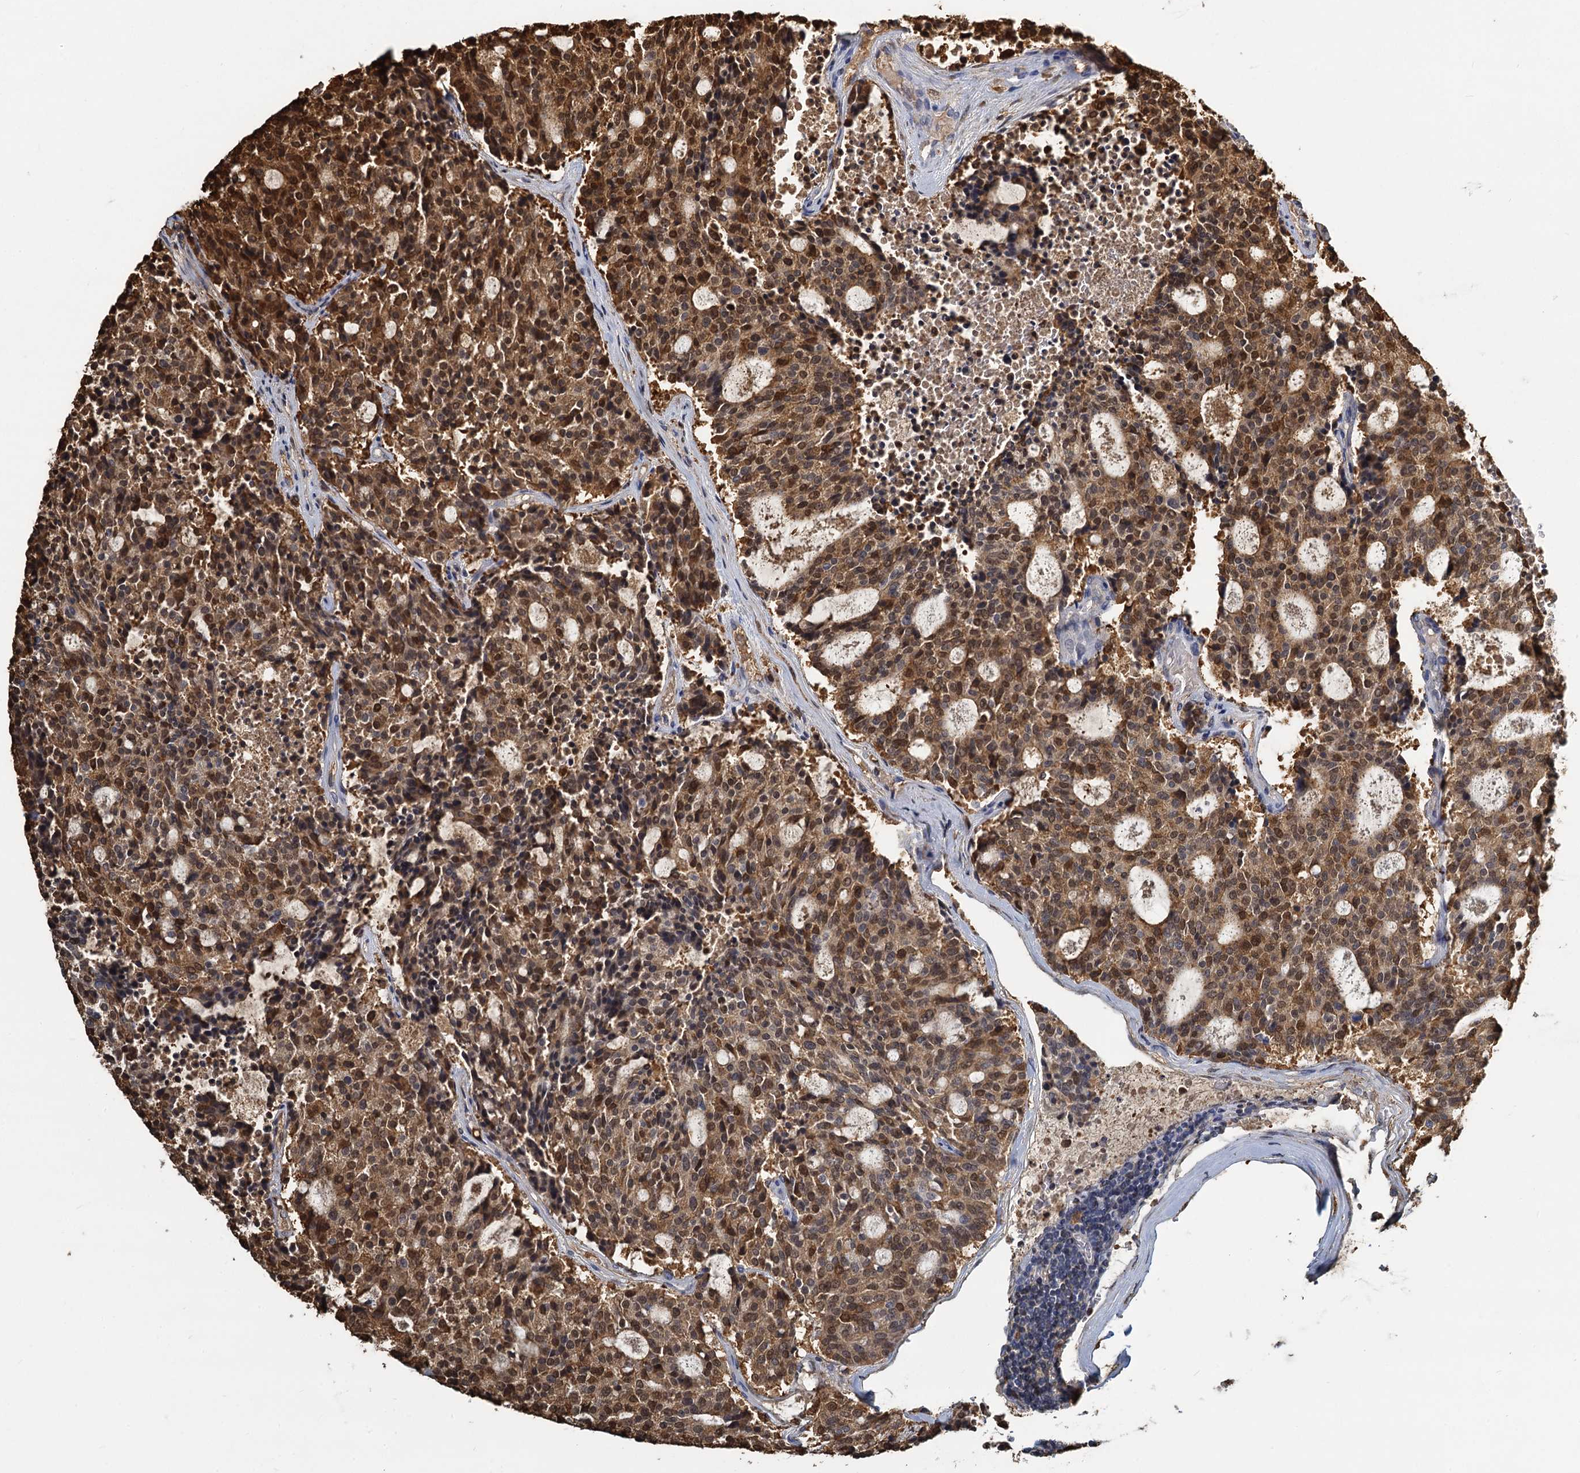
{"staining": {"intensity": "moderate", "quantity": ">75%", "location": "cytoplasmic/membranous,nuclear"}, "tissue": "carcinoid", "cell_type": "Tumor cells", "image_type": "cancer", "snomed": [{"axis": "morphology", "description": "Carcinoid, malignant, NOS"}, {"axis": "topography", "description": "Pancreas"}], "caption": "Carcinoid stained with a brown dye displays moderate cytoplasmic/membranous and nuclear positive expression in approximately >75% of tumor cells.", "gene": "S100A6", "patient": {"sex": "female", "age": 54}}